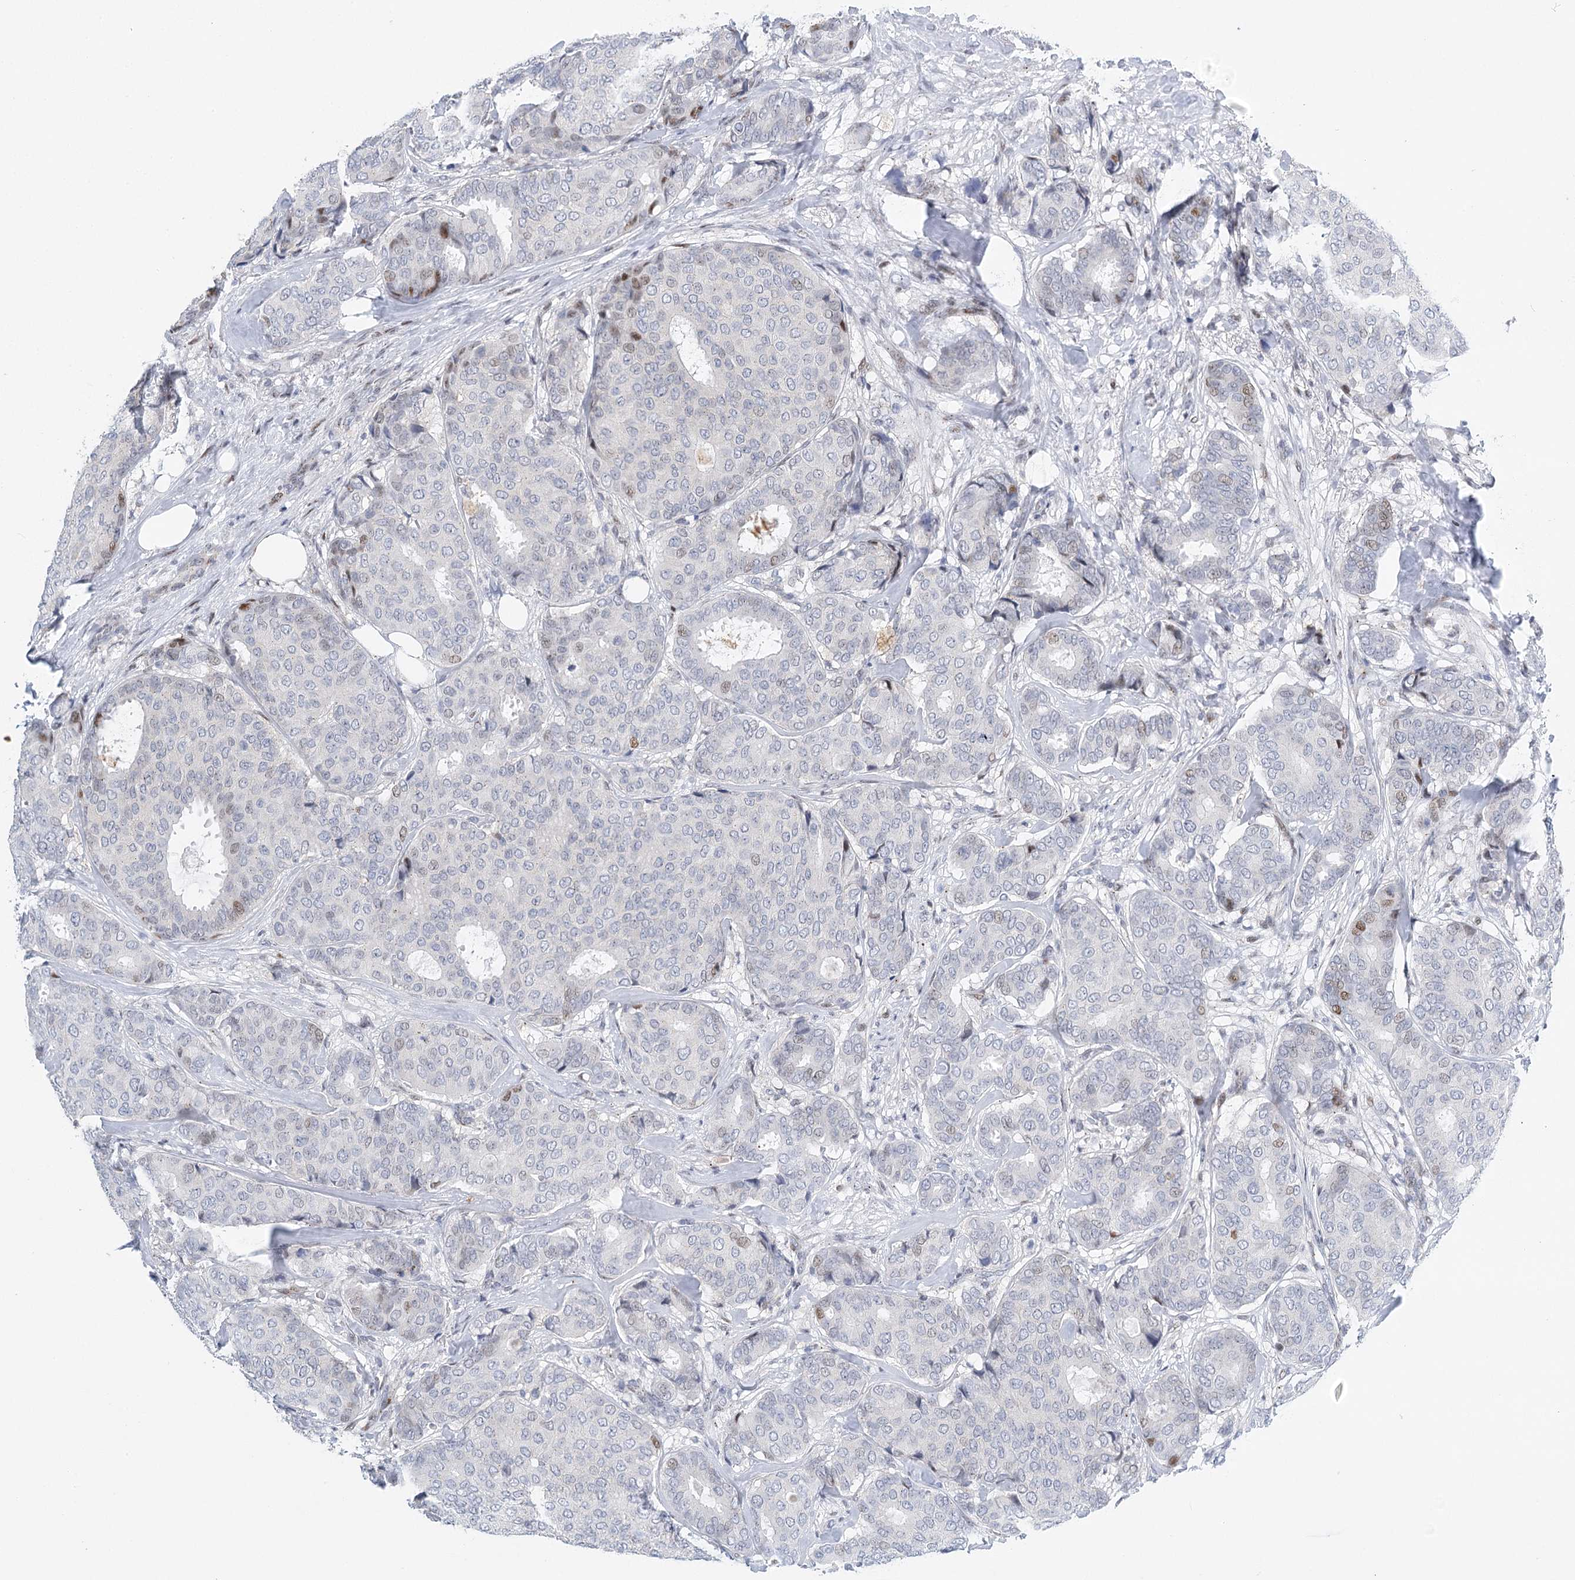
{"staining": {"intensity": "weak", "quantity": "<25%", "location": "nuclear"}, "tissue": "breast cancer", "cell_type": "Tumor cells", "image_type": "cancer", "snomed": [{"axis": "morphology", "description": "Duct carcinoma"}, {"axis": "topography", "description": "Breast"}], "caption": "Immunohistochemistry of human breast cancer demonstrates no positivity in tumor cells.", "gene": "CAMTA1", "patient": {"sex": "female", "age": 75}}